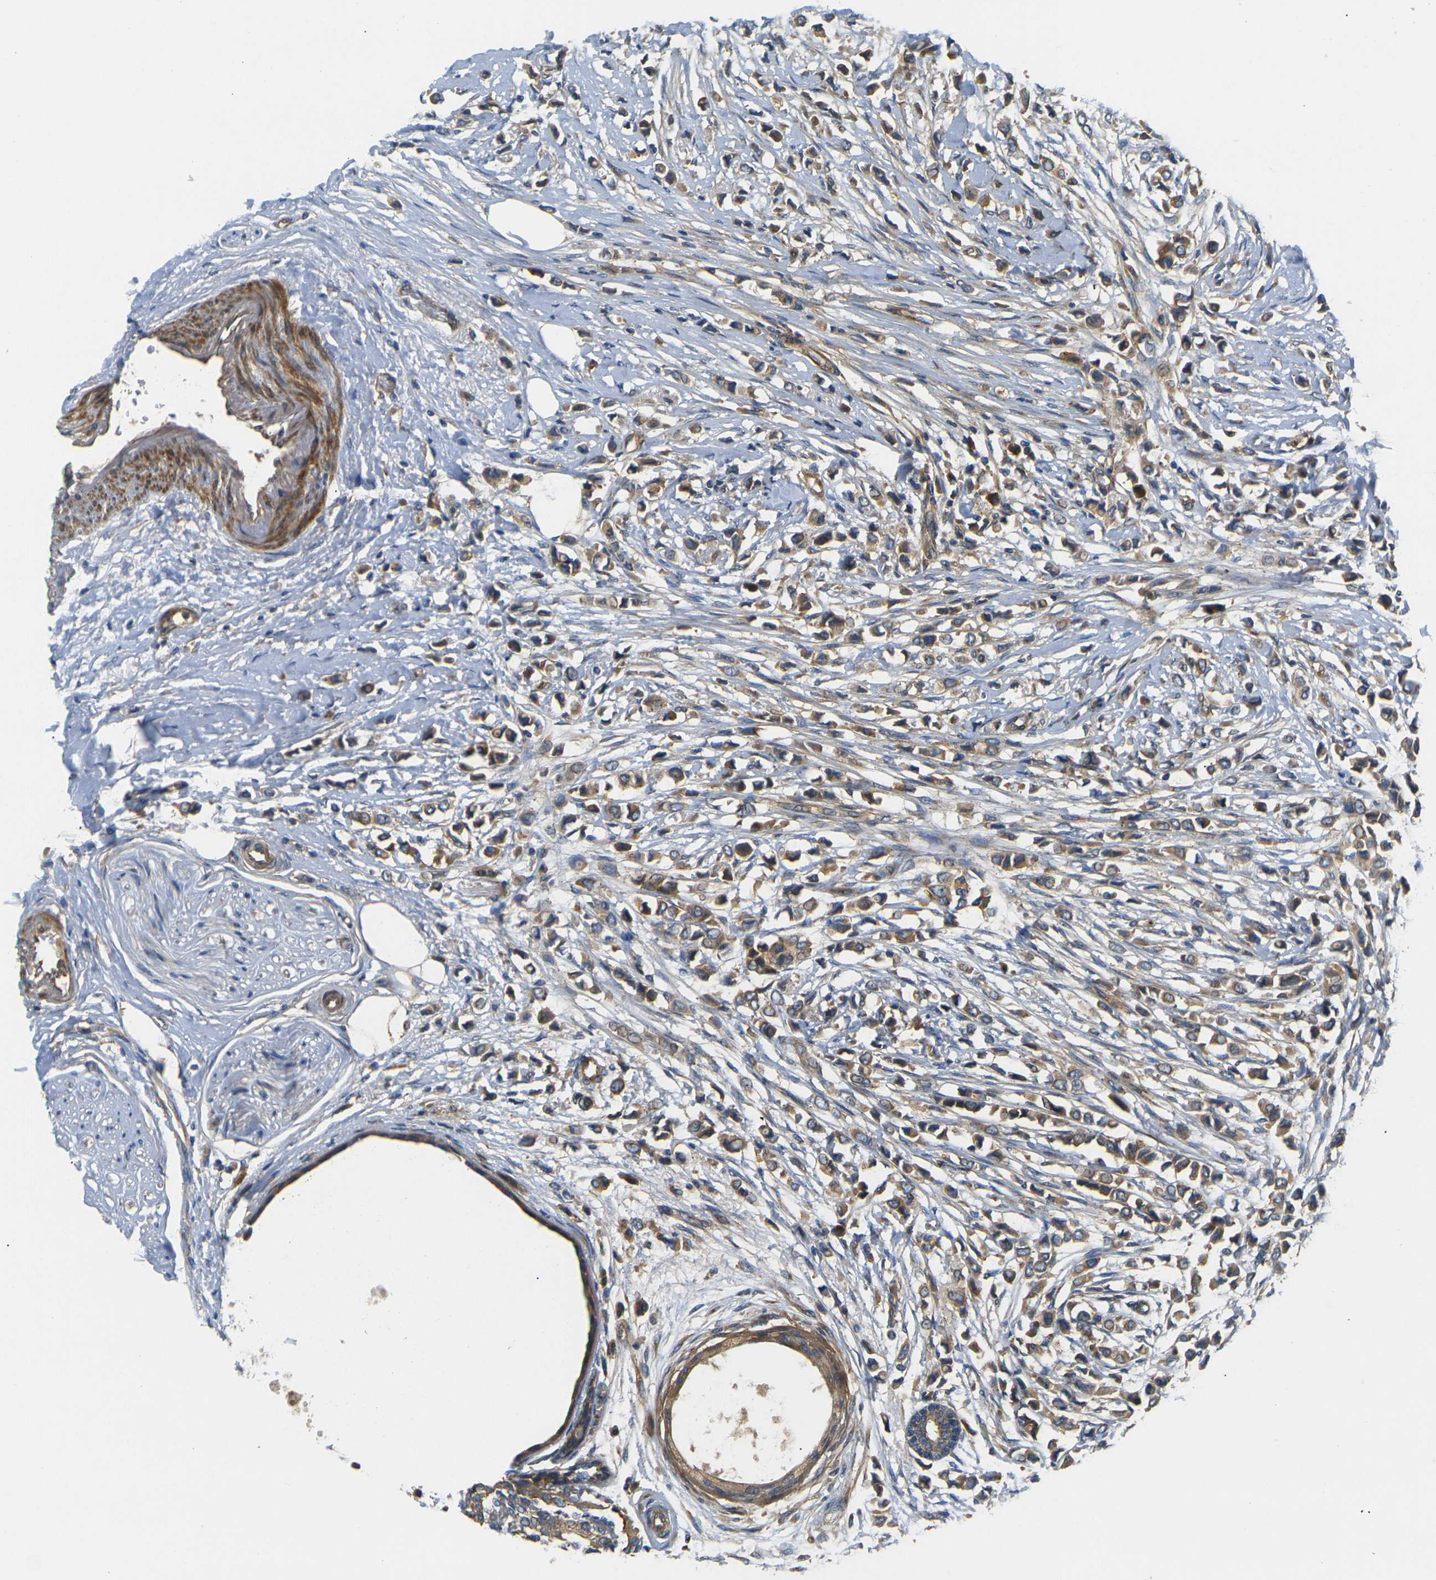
{"staining": {"intensity": "moderate", "quantity": ">75%", "location": "cytoplasmic/membranous"}, "tissue": "breast cancer", "cell_type": "Tumor cells", "image_type": "cancer", "snomed": [{"axis": "morphology", "description": "Lobular carcinoma"}, {"axis": "topography", "description": "Breast"}], "caption": "IHC of lobular carcinoma (breast) displays medium levels of moderate cytoplasmic/membranous expression in approximately >75% of tumor cells.", "gene": "LRCH3", "patient": {"sex": "female", "age": 51}}